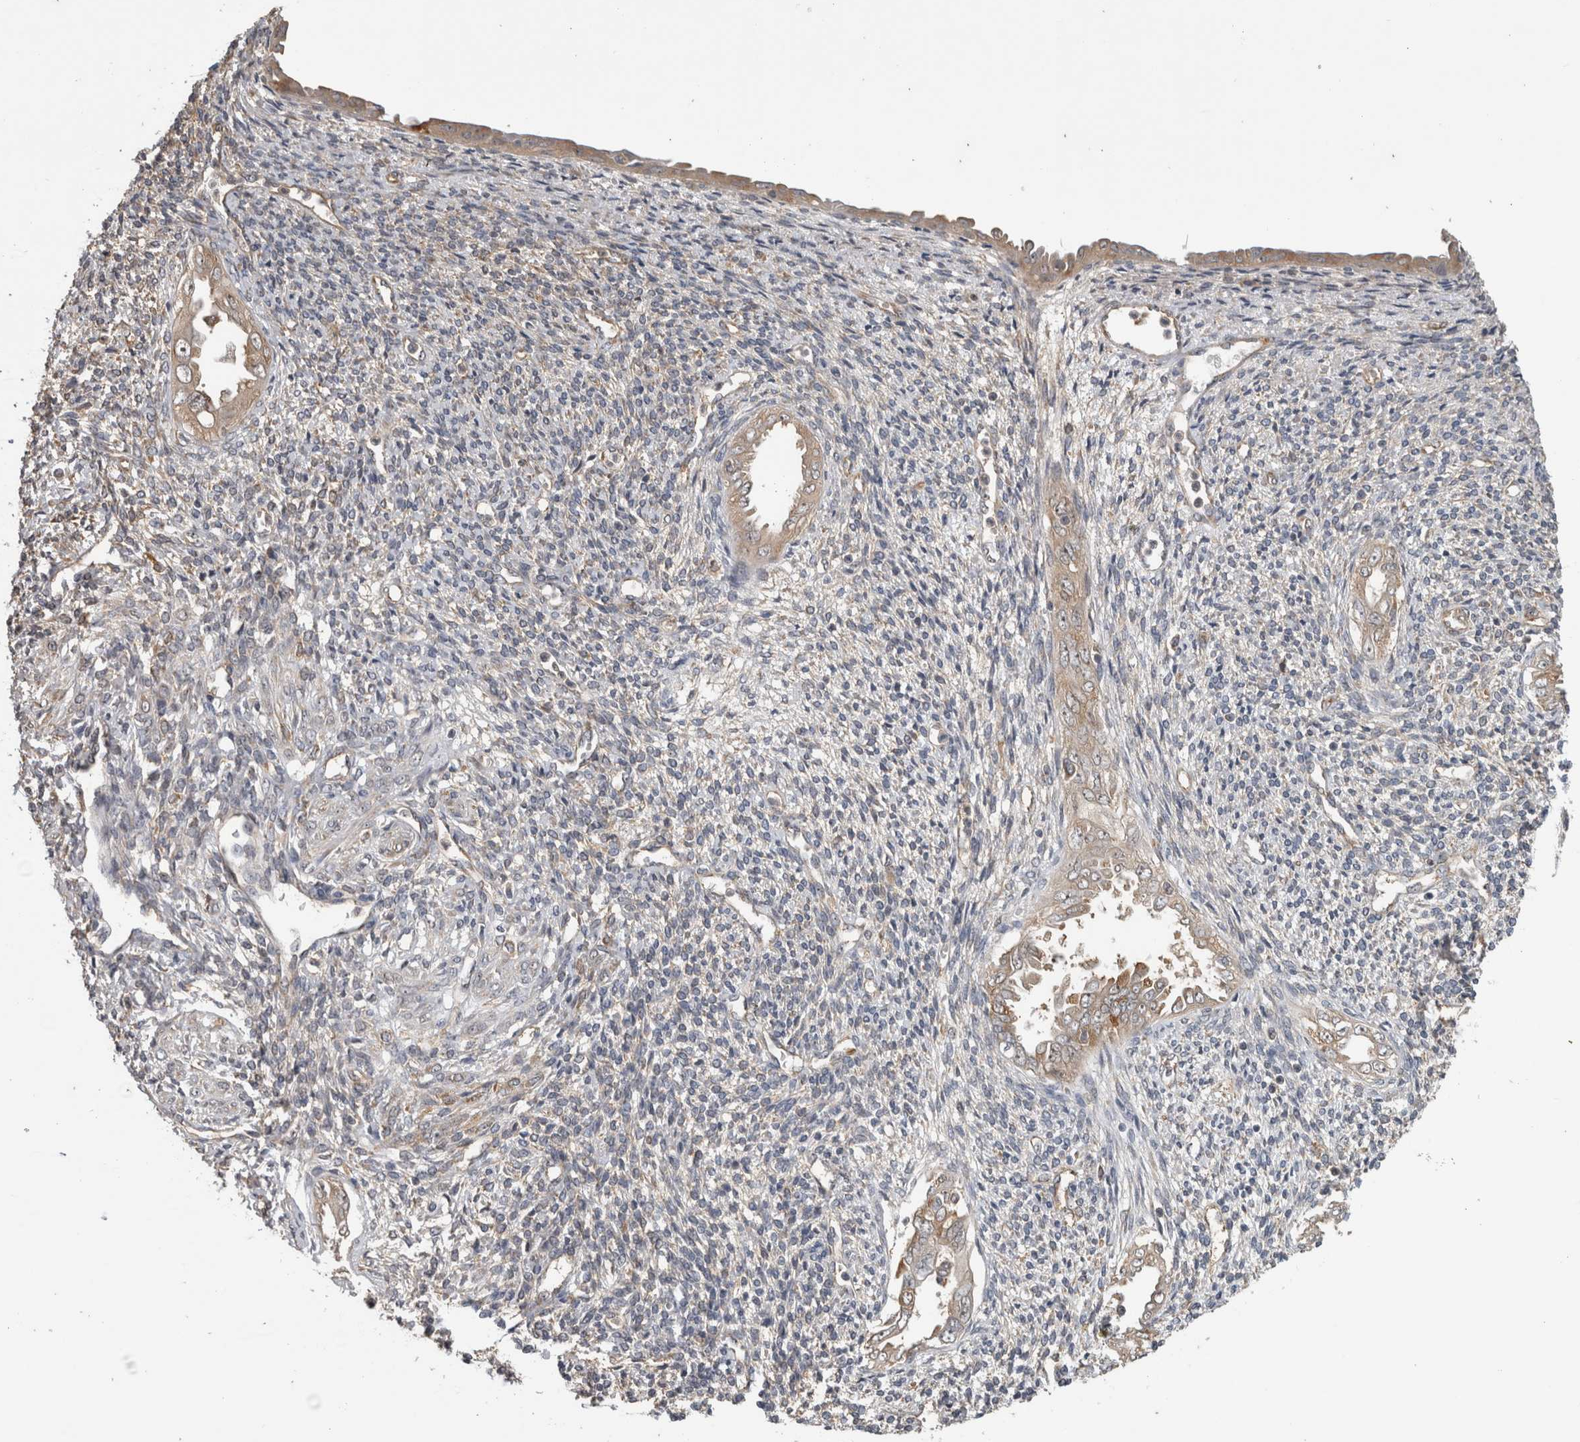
{"staining": {"intensity": "moderate", "quantity": "<25%", "location": "cytoplasmic/membranous"}, "tissue": "endometrium", "cell_type": "Cells in endometrial stroma", "image_type": "normal", "snomed": [{"axis": "morphology", "description": "Normal tissue, NOS"}, {"axis": "topography", "description": "Endometrium"}], "caption": "DAB (3,3'-diaminobenzidine) immunohistochemical staining of normal endometrium reveals moderate cytoplasmic/membranous protein positivity in approximately <25% of cells in endometrial stroma. (DAB = brown stain, brightfield microscopy at high magnification).", "gene": "ATXN2", "patient": {"sex": "female", "age": 66}}